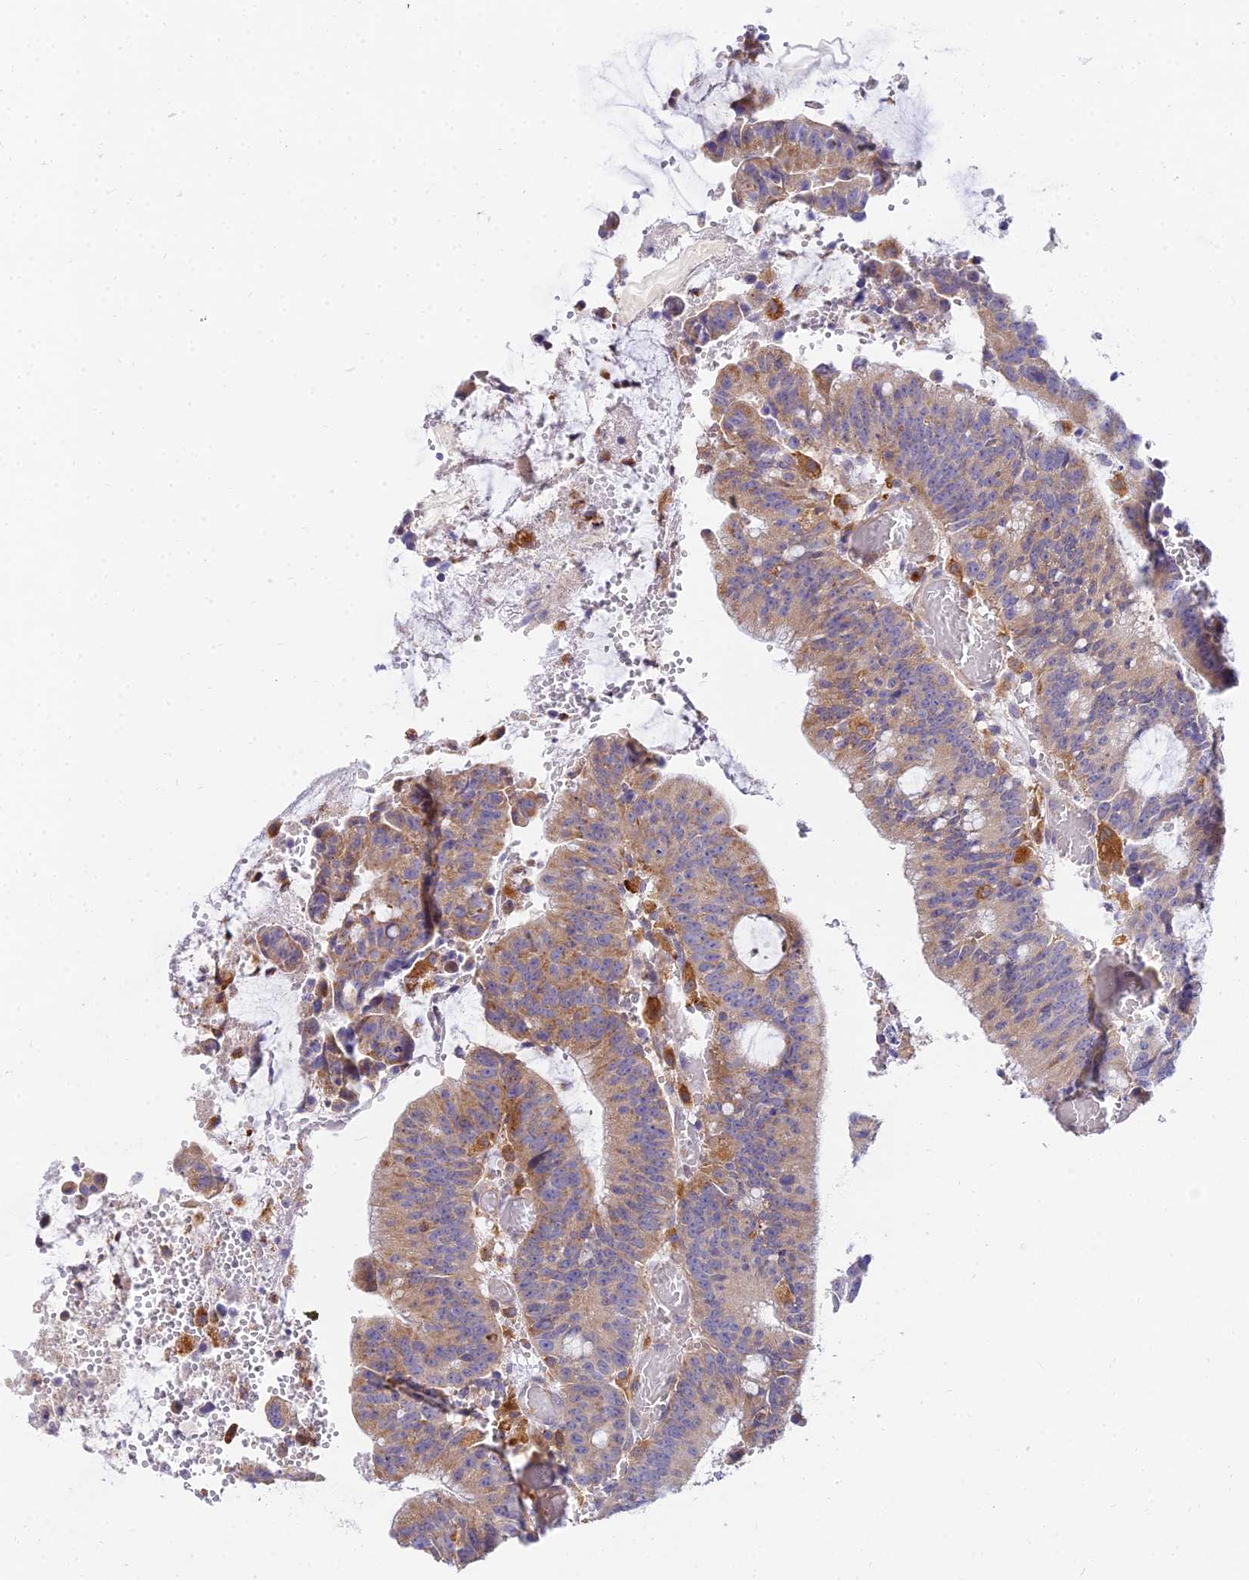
{"staining": {"intensity": "moderate", "quantity": "<25%", "location": "cytoplasmic/membranous"}, "tissue": "colorectal cancer", "cell_type": "Tumor cells", "image_type": "cancer", "snomed": [{"axis": "morphology", "description": "Adenocarcinoma, NOS"}, {"axis": "topography", "description": "Rectum"}], "caption": "Brown immunohistochemical staining in colorectal adenocarcinoma exhibits moderate cytoplasmic/membranous staining in approximately <25% of tumor cells.", "gene": "ARL8B", "patient": {"sex": "female", "age": 77}}